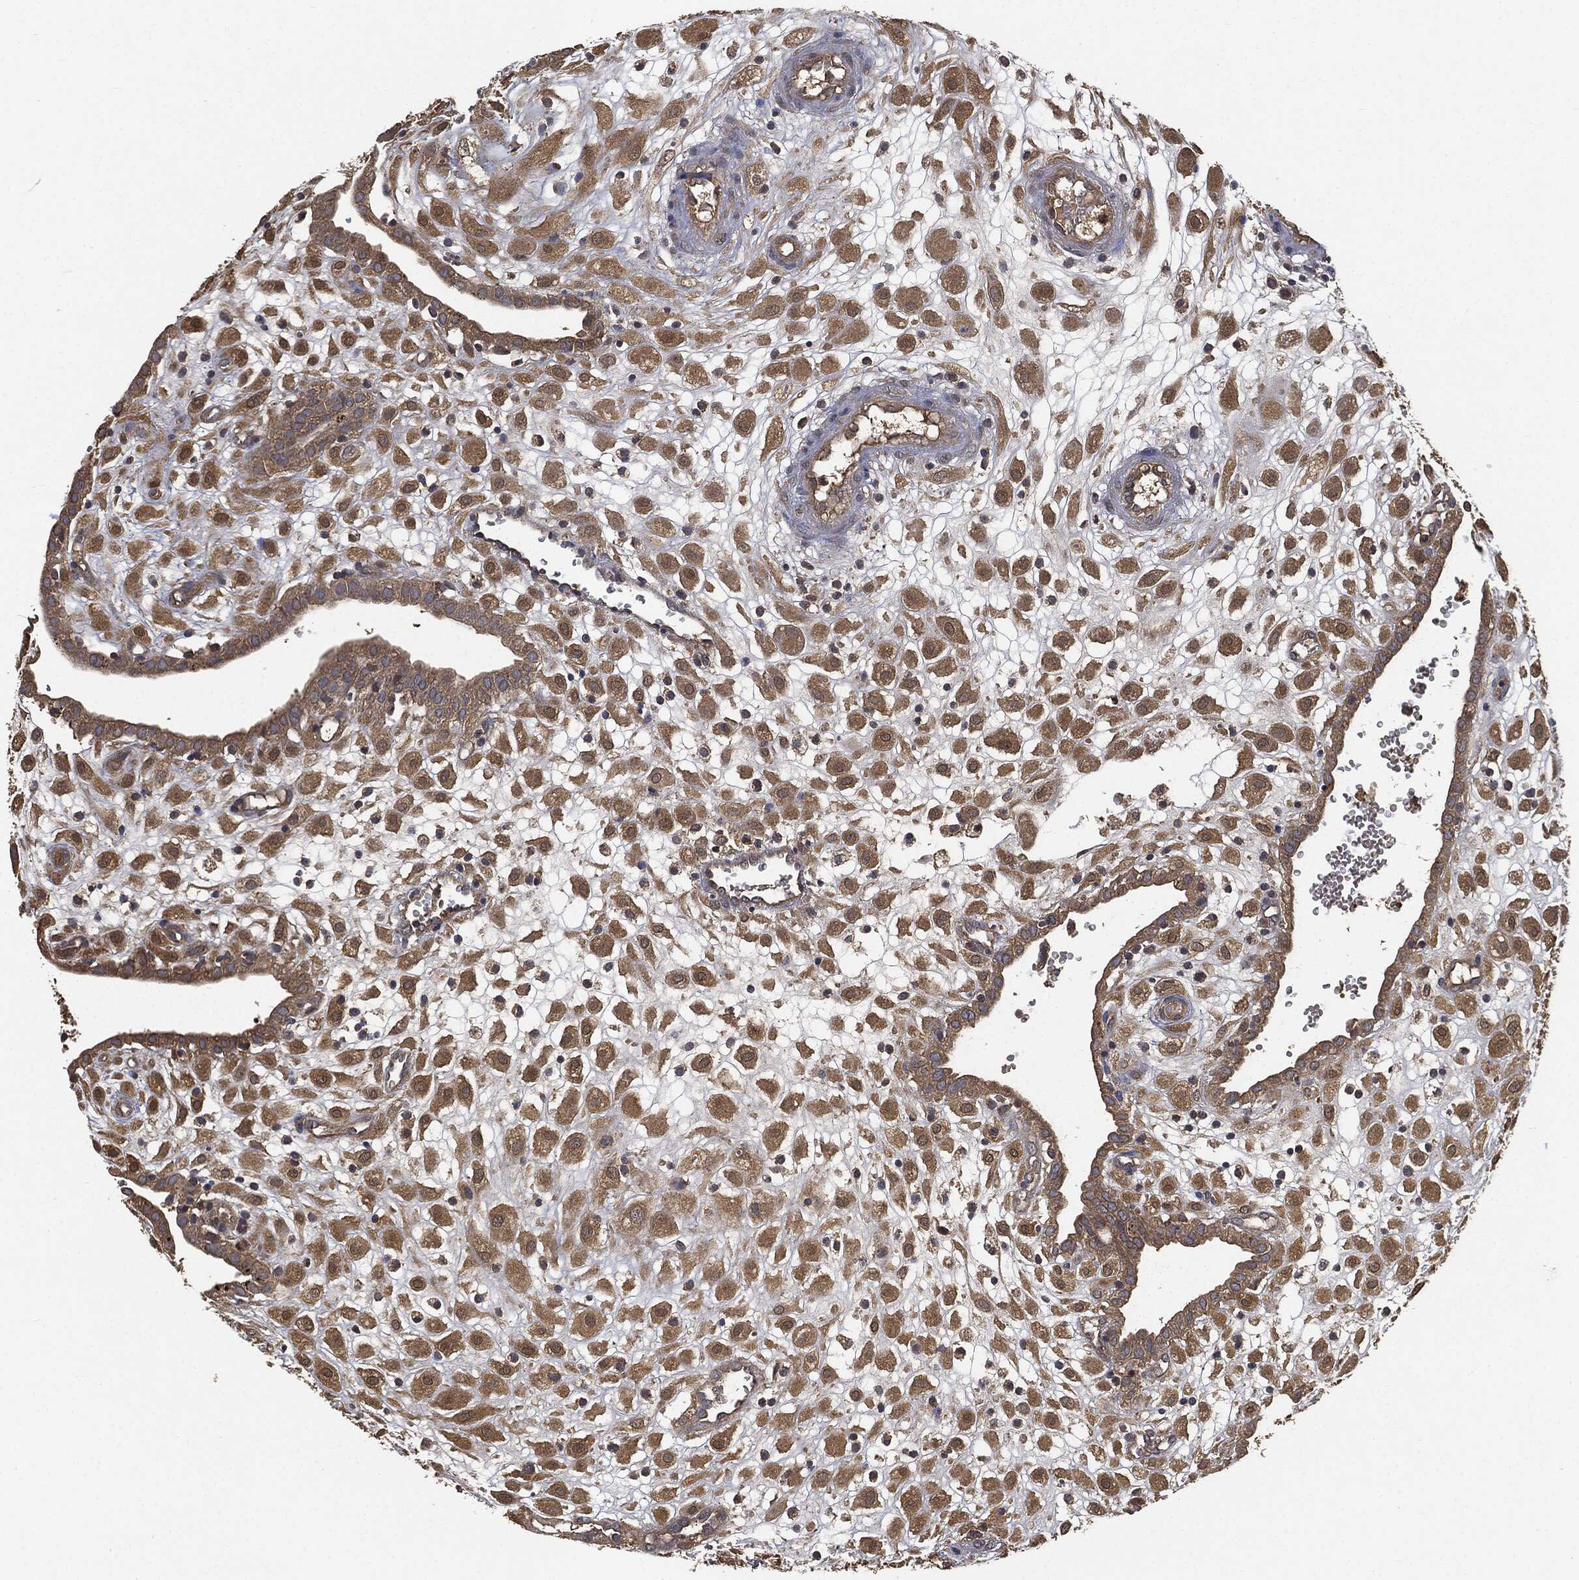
{"staining": {"intensity": "moderate", "quantity": "25%-75%", "location": "cytoplasmic/membranous"}, "tissue": "placenta", "cell_type": "Decidual cells", "image_type": "normal", "snomed": [{"axis": "morphology", "description": "Normal tissue, NOS"}, {"axis": "topography", "description": "Placenta"}], "caption": "Unremarkable placenta exhibits moderate cytoplasmic/membranous expression in approximately 25%-75% of decidual cells, visualized by immunohistochemistry.", "gene": "BRAF", "patient": {"sex": "female", "age": 24}}